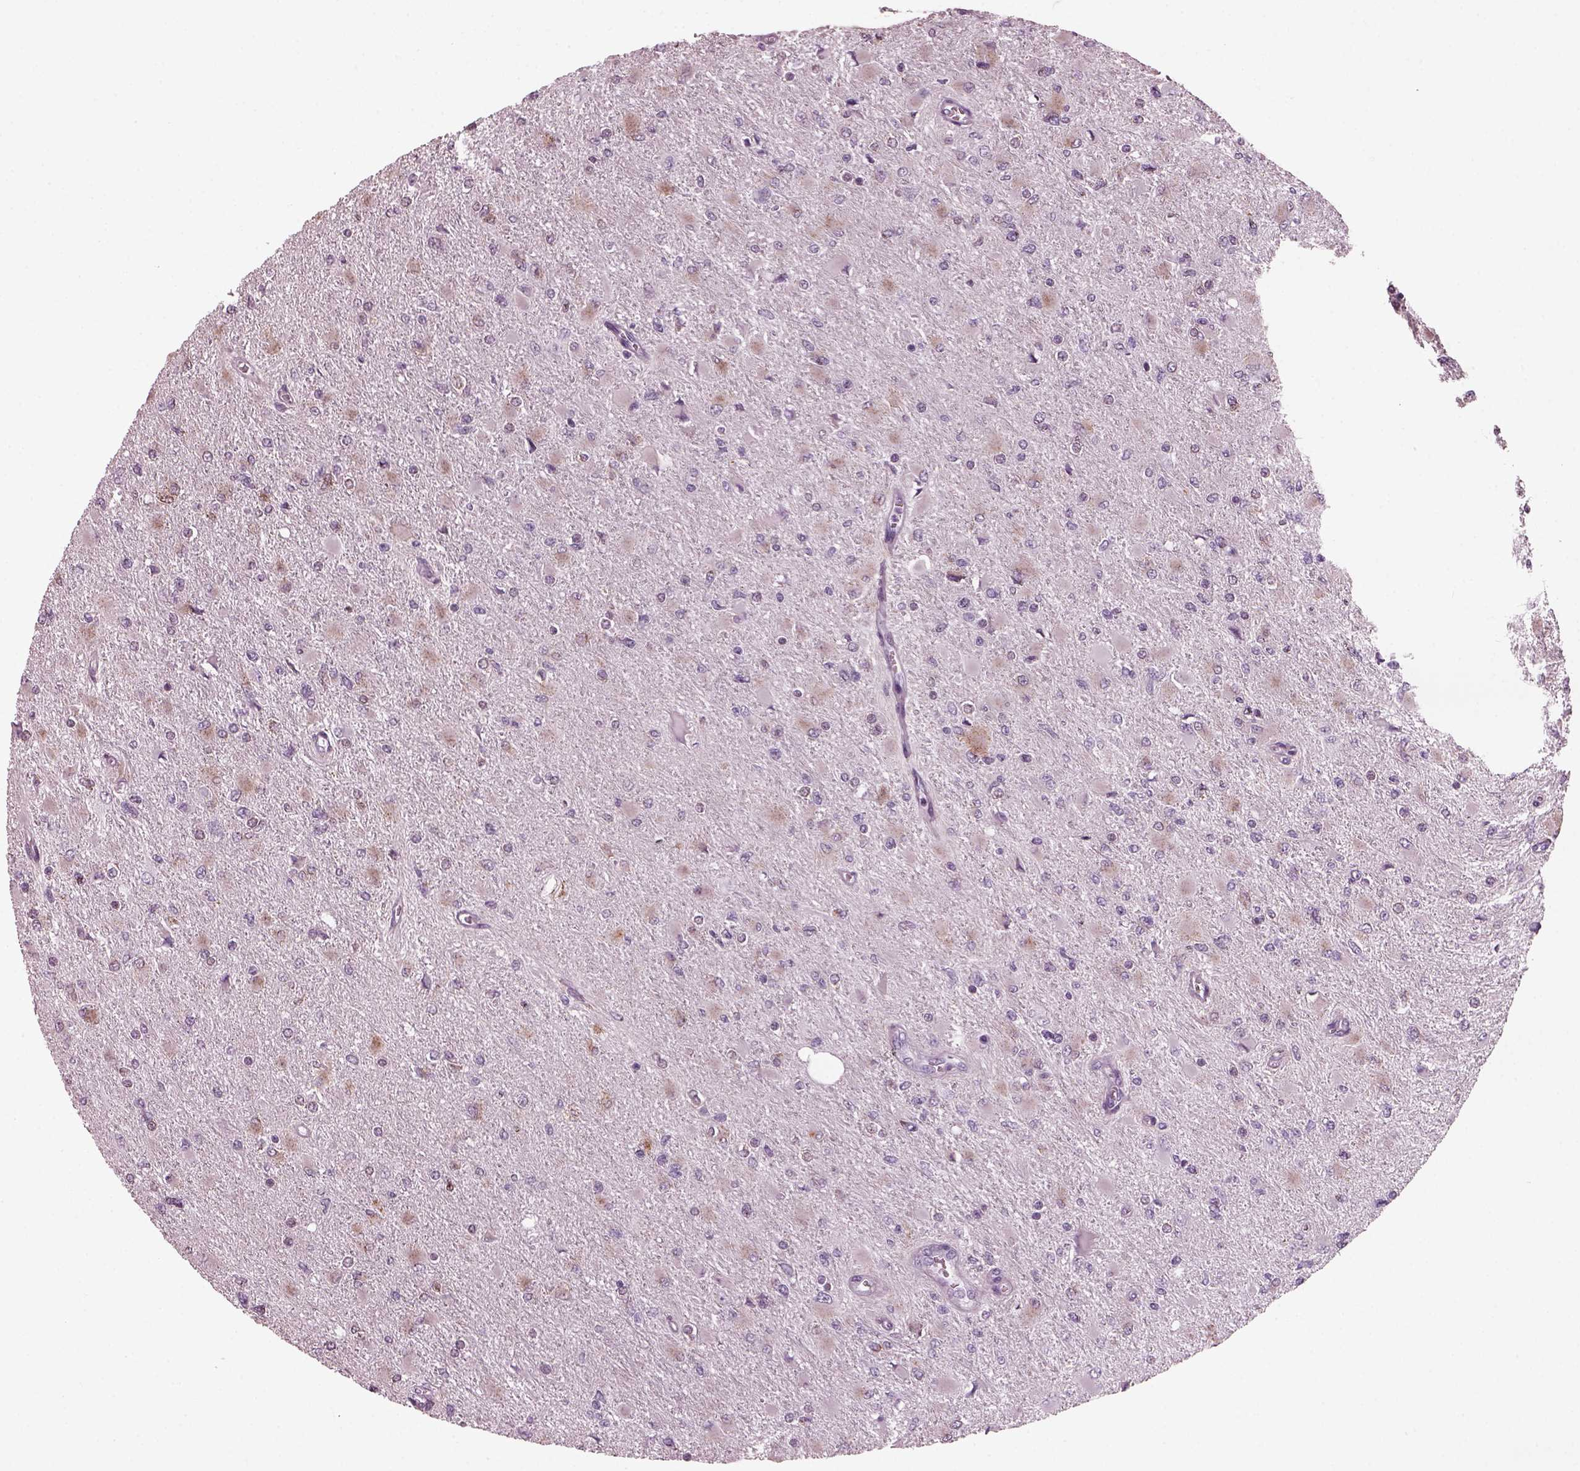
{"staining": {"intensity": "weak", "quantity": "25%-75%", "location": "cytoplasmic/membranous"}, "tissue": "glioma", "cell_type": "Tumor cells", "image_type": "cancer", "snomed": [{"axis": "morphology", "description": "Glioma, malignant, High grade"}, {"axis": "topography", "description": "Cerebral cortex"}], "caption": "Weak cytoplasmic/membranous positivity for a protein is seen in about 25%-75% of tumor cells of glioma using IHC.", "gene": "PRR9", "patient": {"sex": "female", "age": 36}}